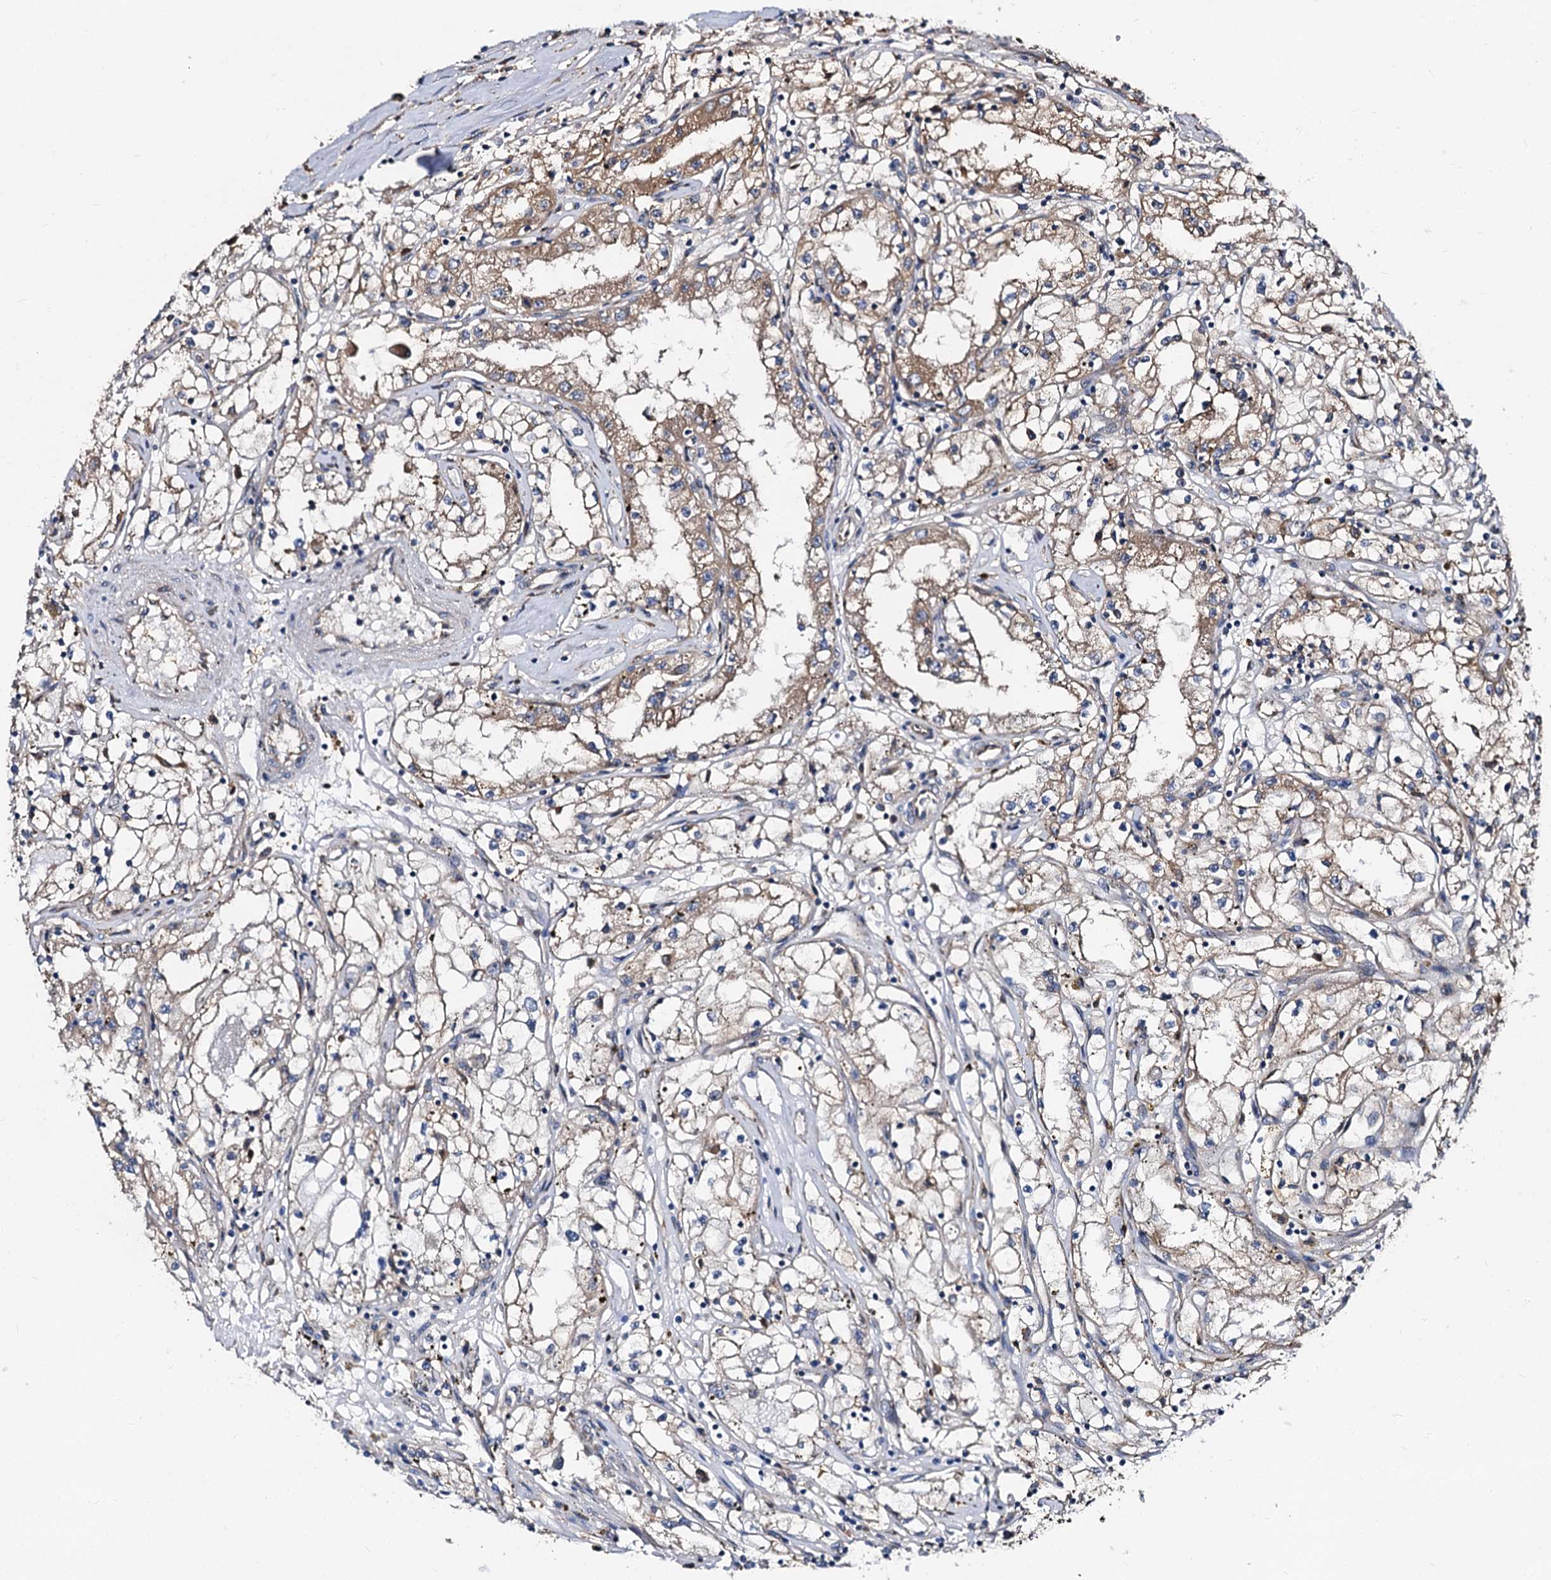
{"staining": {"intensity": "moderate", "quantity": "25%-75%", "location": "cytoplasmic/membranous"}, "tissue": "renal cancer", "cell_type": "Tumor cells", "image_type": "cancer", "snomed": [{"axis": "morphology", "description": "Adenocarcinoma, NOS"}, {"axis": "topography", "description": "Kidney"}], "caption": "Moderate cytoplasmic/membranous protein expression is seen in approximately 25%-75% of tumor cells in renal cancer.", "gene": "PEX5", "patient": {"sex": "male", "age": 56}}